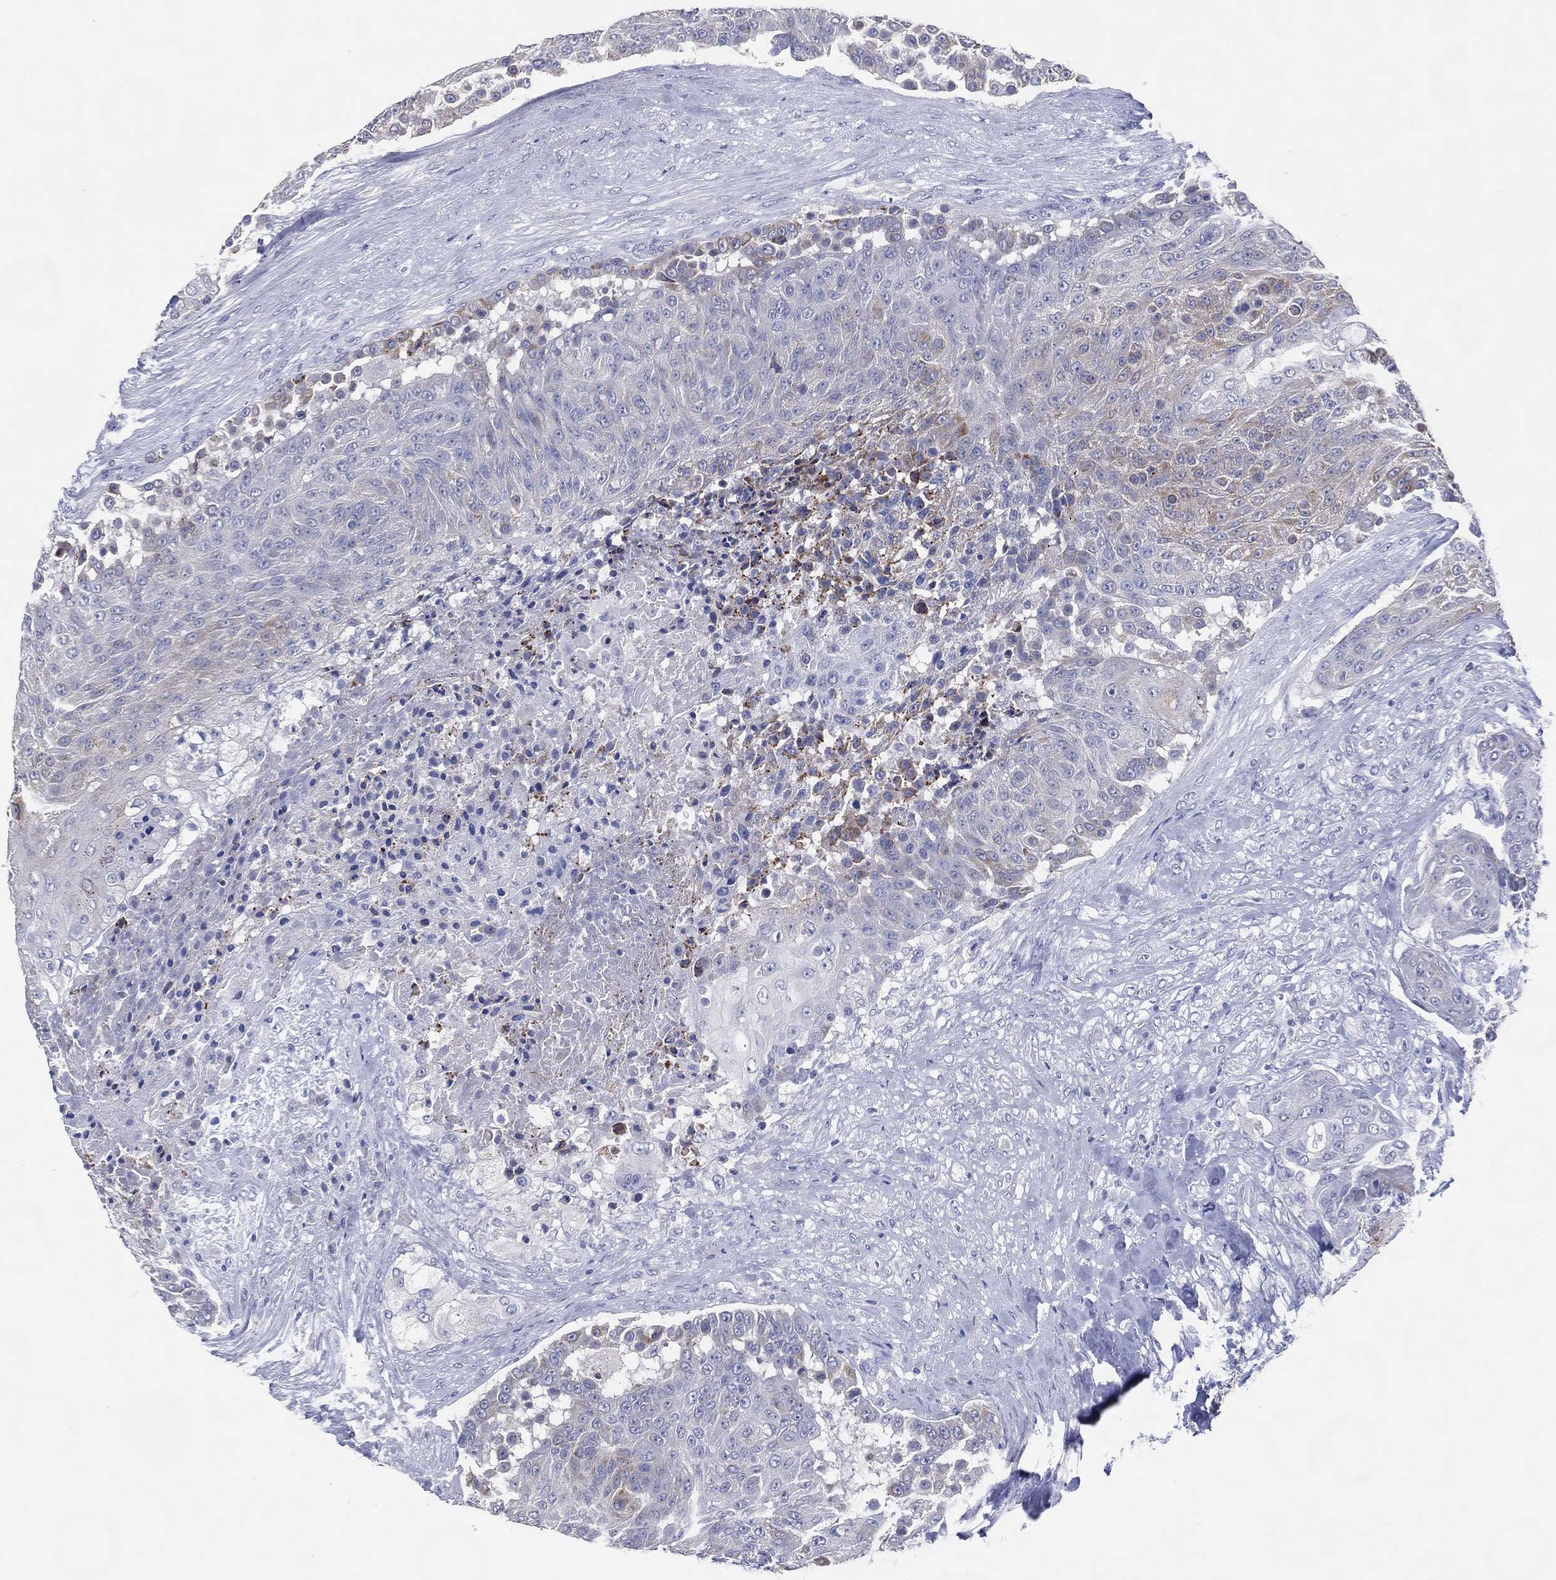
{"staining": {"intensity": "weak", "quantity": "<25%", "location": "cytoplasmic/membranous"}, "tissue": "urothelial cancer", "cell_type": "Tumor cells", "image_type": "cancer", "snomed": [{"axis": "morphology", "description": "Urothelial carcinoma, High grade"}, {"axis": "topography", "description": "Urinary bladder"}], "caption": "IHC micrograph of urothelial cancer stained for a protein (brown), which displays no staining in tumor cells.", "gene": "DNAH6", "patient": {"sex": "female", "age": 63}}